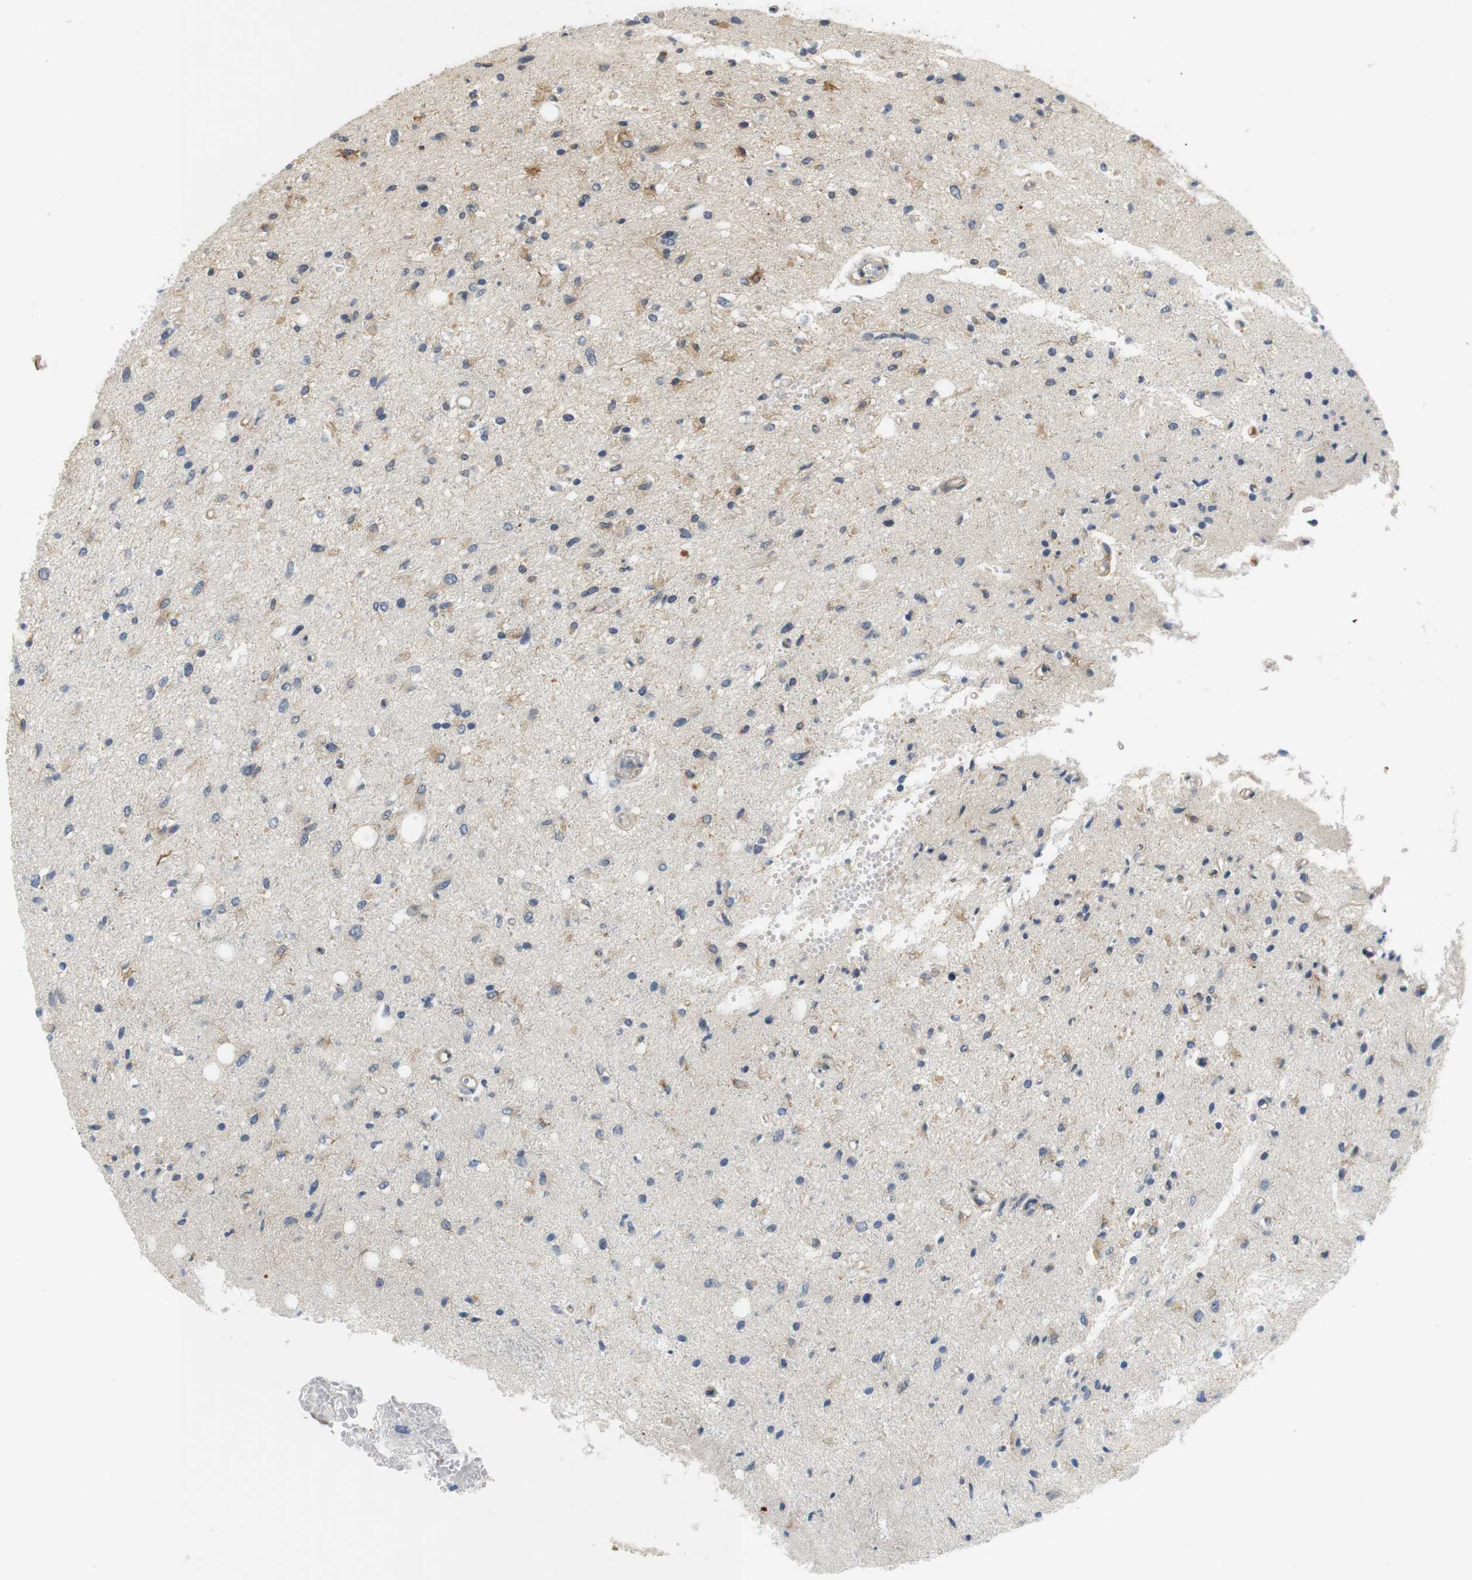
{"staining": {"intensity": "moderate", "quantity": "<25%", "location": "cytoplasmic/membranous"}, "tissue": "glioma", "cell_type": "Tumor cells", "image_type": "cancer", "snomed": [{"axis": "morphology", "description": "Glioma, malignant, Low grade"}, {"axis": "topography", "description": "Brain"}], "caption": "Human glioma stained with a brown dye demonstrates moderate cytoplasmic/membranous positive expression in about <25% of tumor cells.", "gene": "SH3GLB1", "patient": {"sex": "male", "age": 77}}